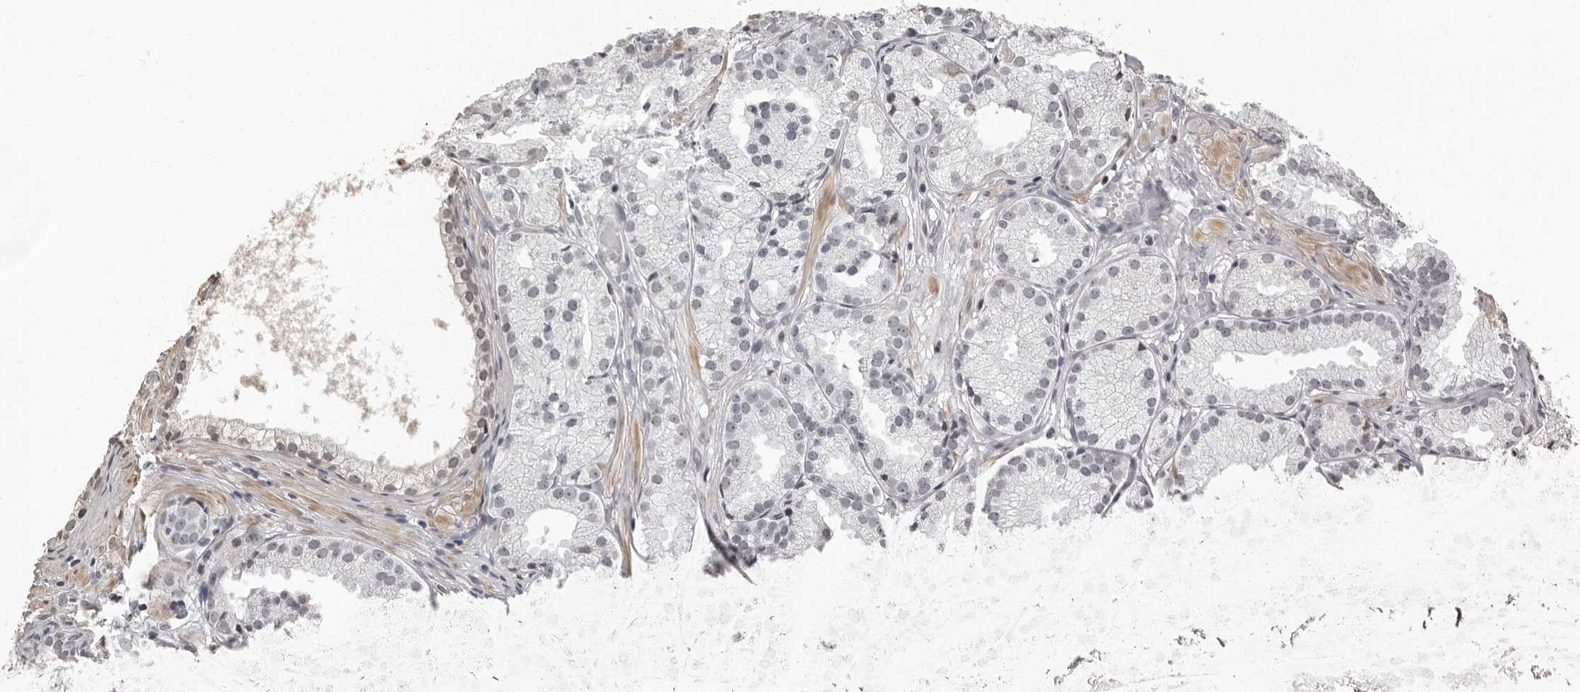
{"staining": {"intensity": "negative", "quantity": "none", "location": "none"}, "tissue": "prostate cancer", "cell_type": "Tumor cells", "image_type": "cancer", "snomed": [{"axis": "morphology", "description": "Adenocarcinoma, Low grade"}, {"axis": "topography", "description": "Prostate"}], "caption": "Tumor cells show no significant staining in prostate cancer (low-grade adenocarcinoma).", "gene": "ORC1", "patient": {"sex": "male", "age": 88}}